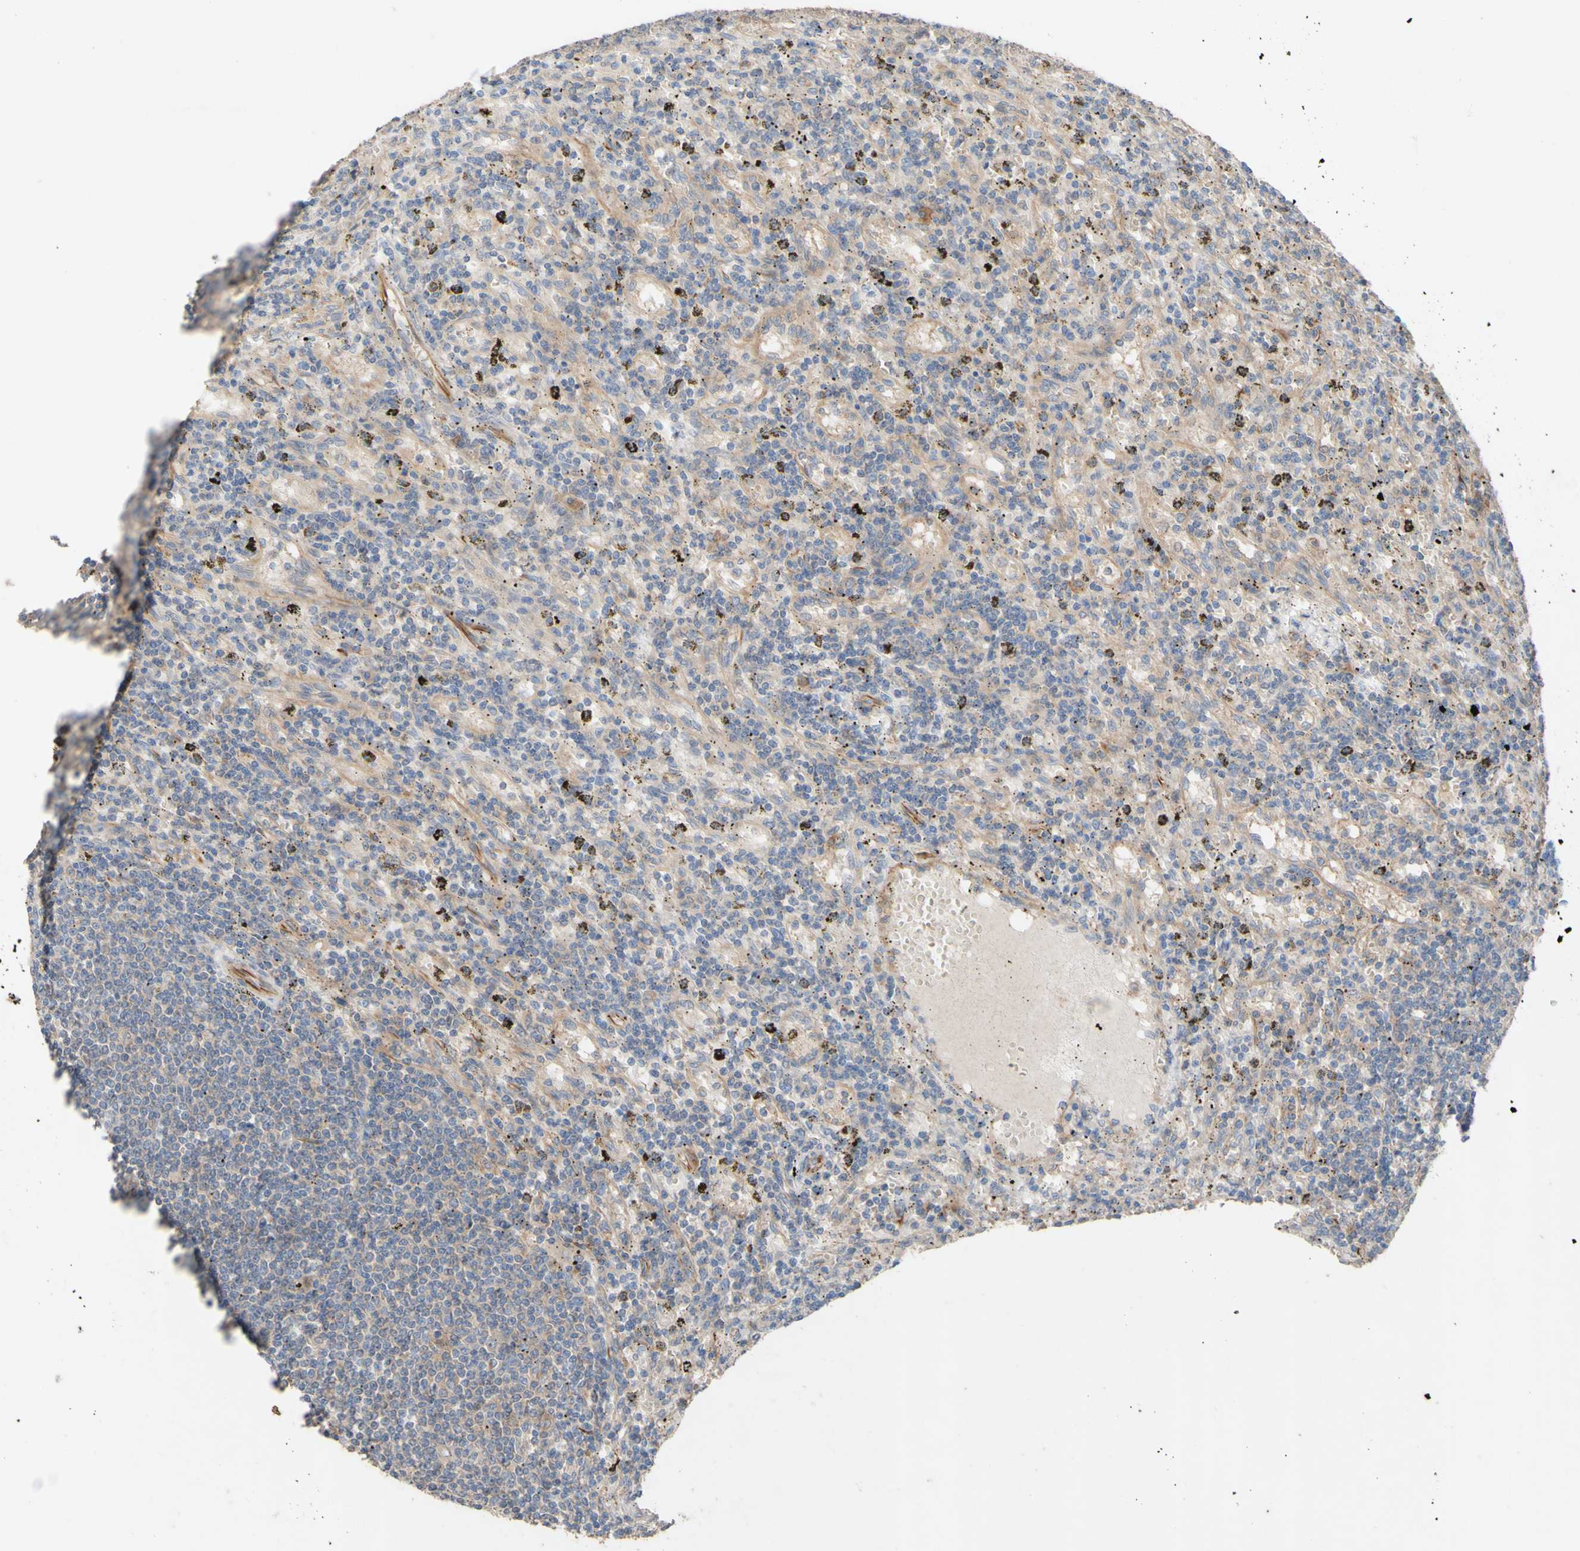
{"staining": {"intensity": "negative", "quantity": "none", "location": "none"}, "tissue": "lymphoma", "cell_type": "Tumor cells", "image_type": "cancer", "snomed": [{"axis": "morphology", "description": "Malignant lymphoma, non-Hodgkin's type, Low grade"}, {"axis": "topography", "description": "Spleen"}], "caption": "The immunohistochemistry (IHC) histopathology image has no significant positivity in tumor cells of low-grade malignant lymphoma, non-Hodgkin's type tissue.", "gene": "EIF2S3", "patient": {"sex": "male", "age": 76}}